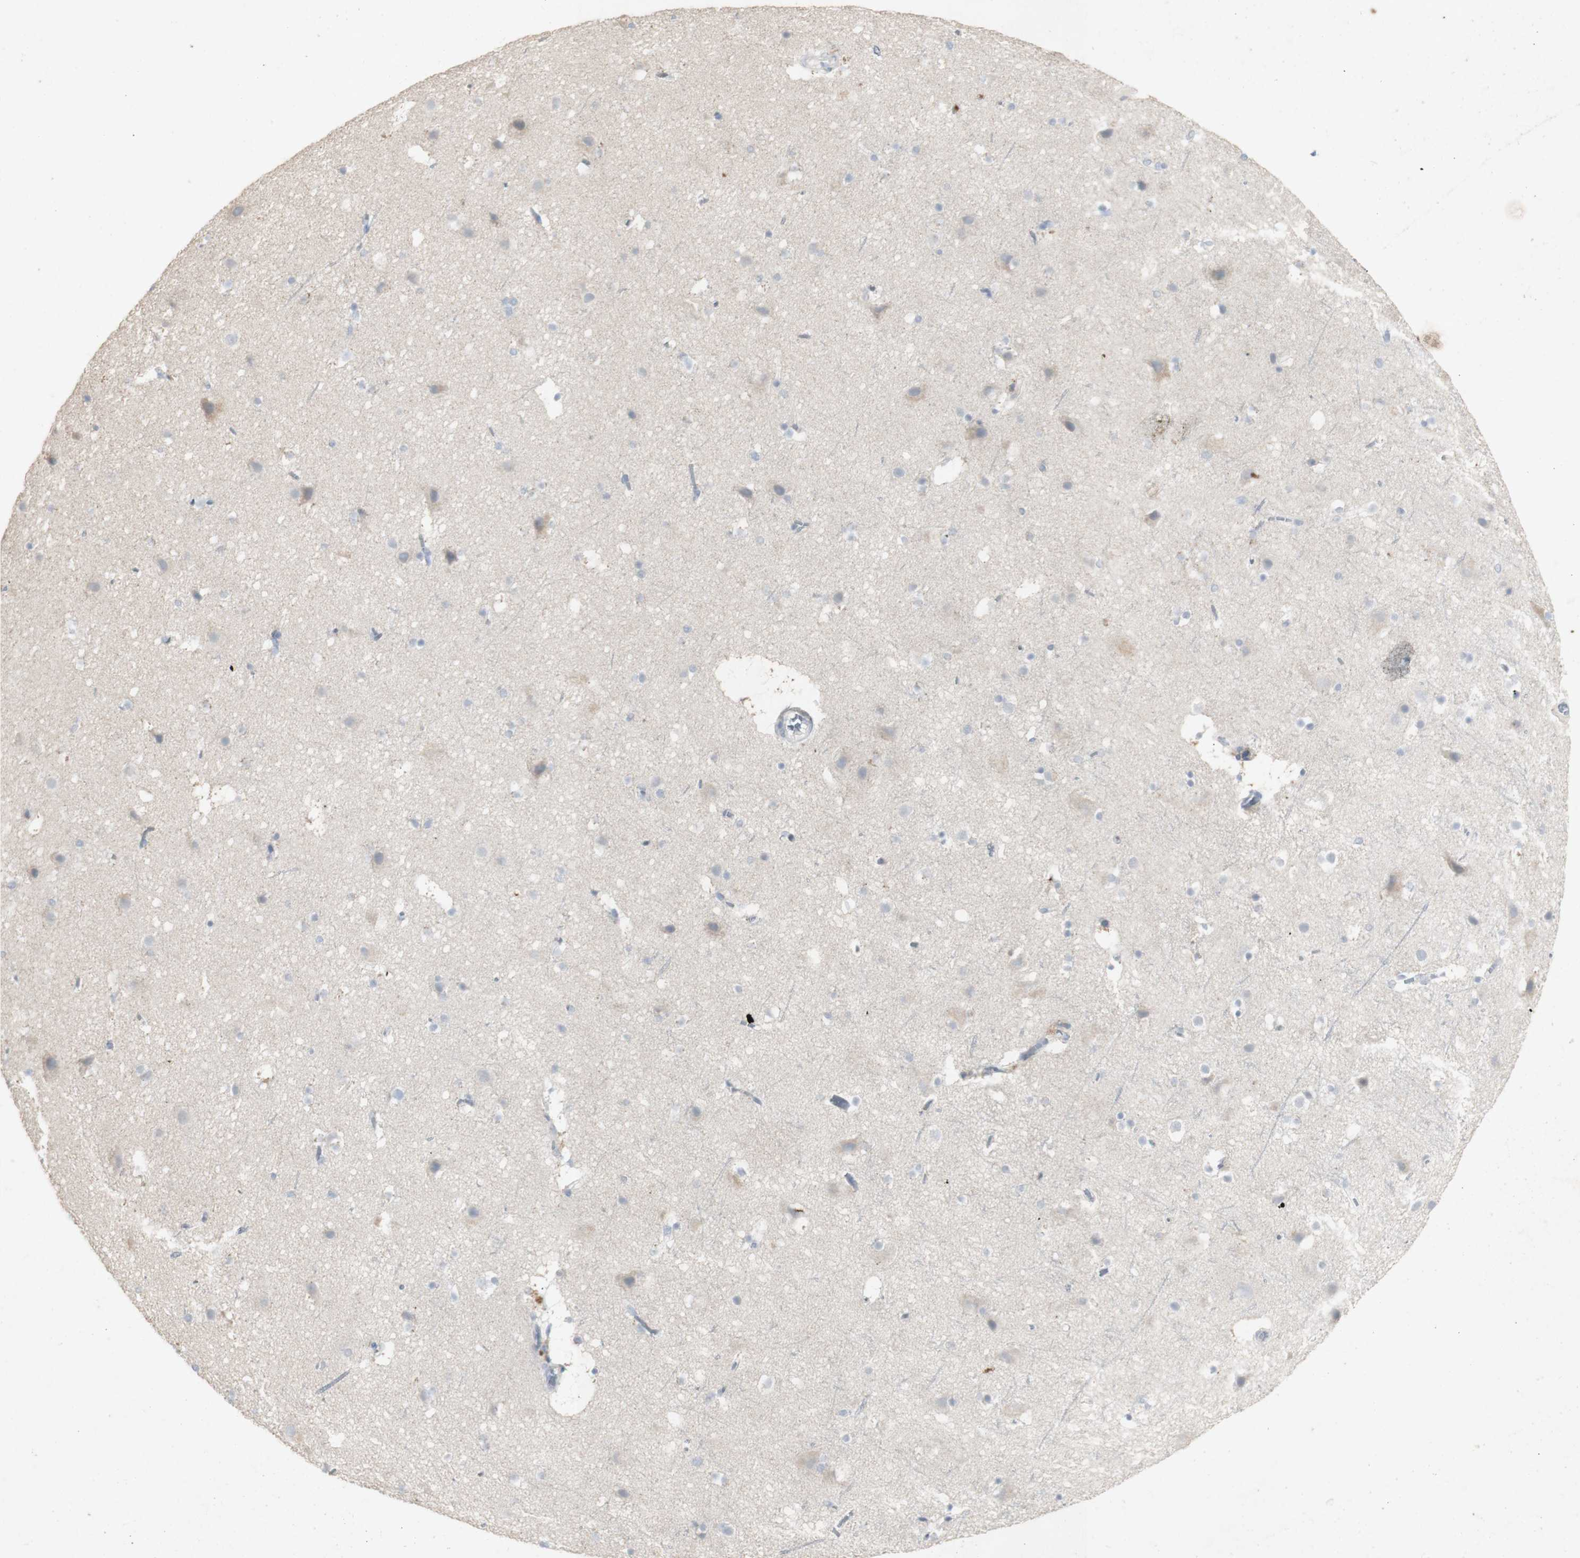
{"staining": {"intensity": "negative", "quantity": "none", "location": "none"}, "tissue": "cerebral cortex", "cell_type": "Endothelial cells", "image_type": "normal", "snomed": [{"axis": "morphology", "description": "Normal tissue, NOS"}, {"axis": "topography", "description": "Cerebral cortex"}], "caption": "There is no significant staining in endothelial cells of cerebral cortex. (DAB immunohistochemistry (IHC) with hematoxylin counter stain).", "gene": "INS", "patient": {"sex": "male", "age": 45}}